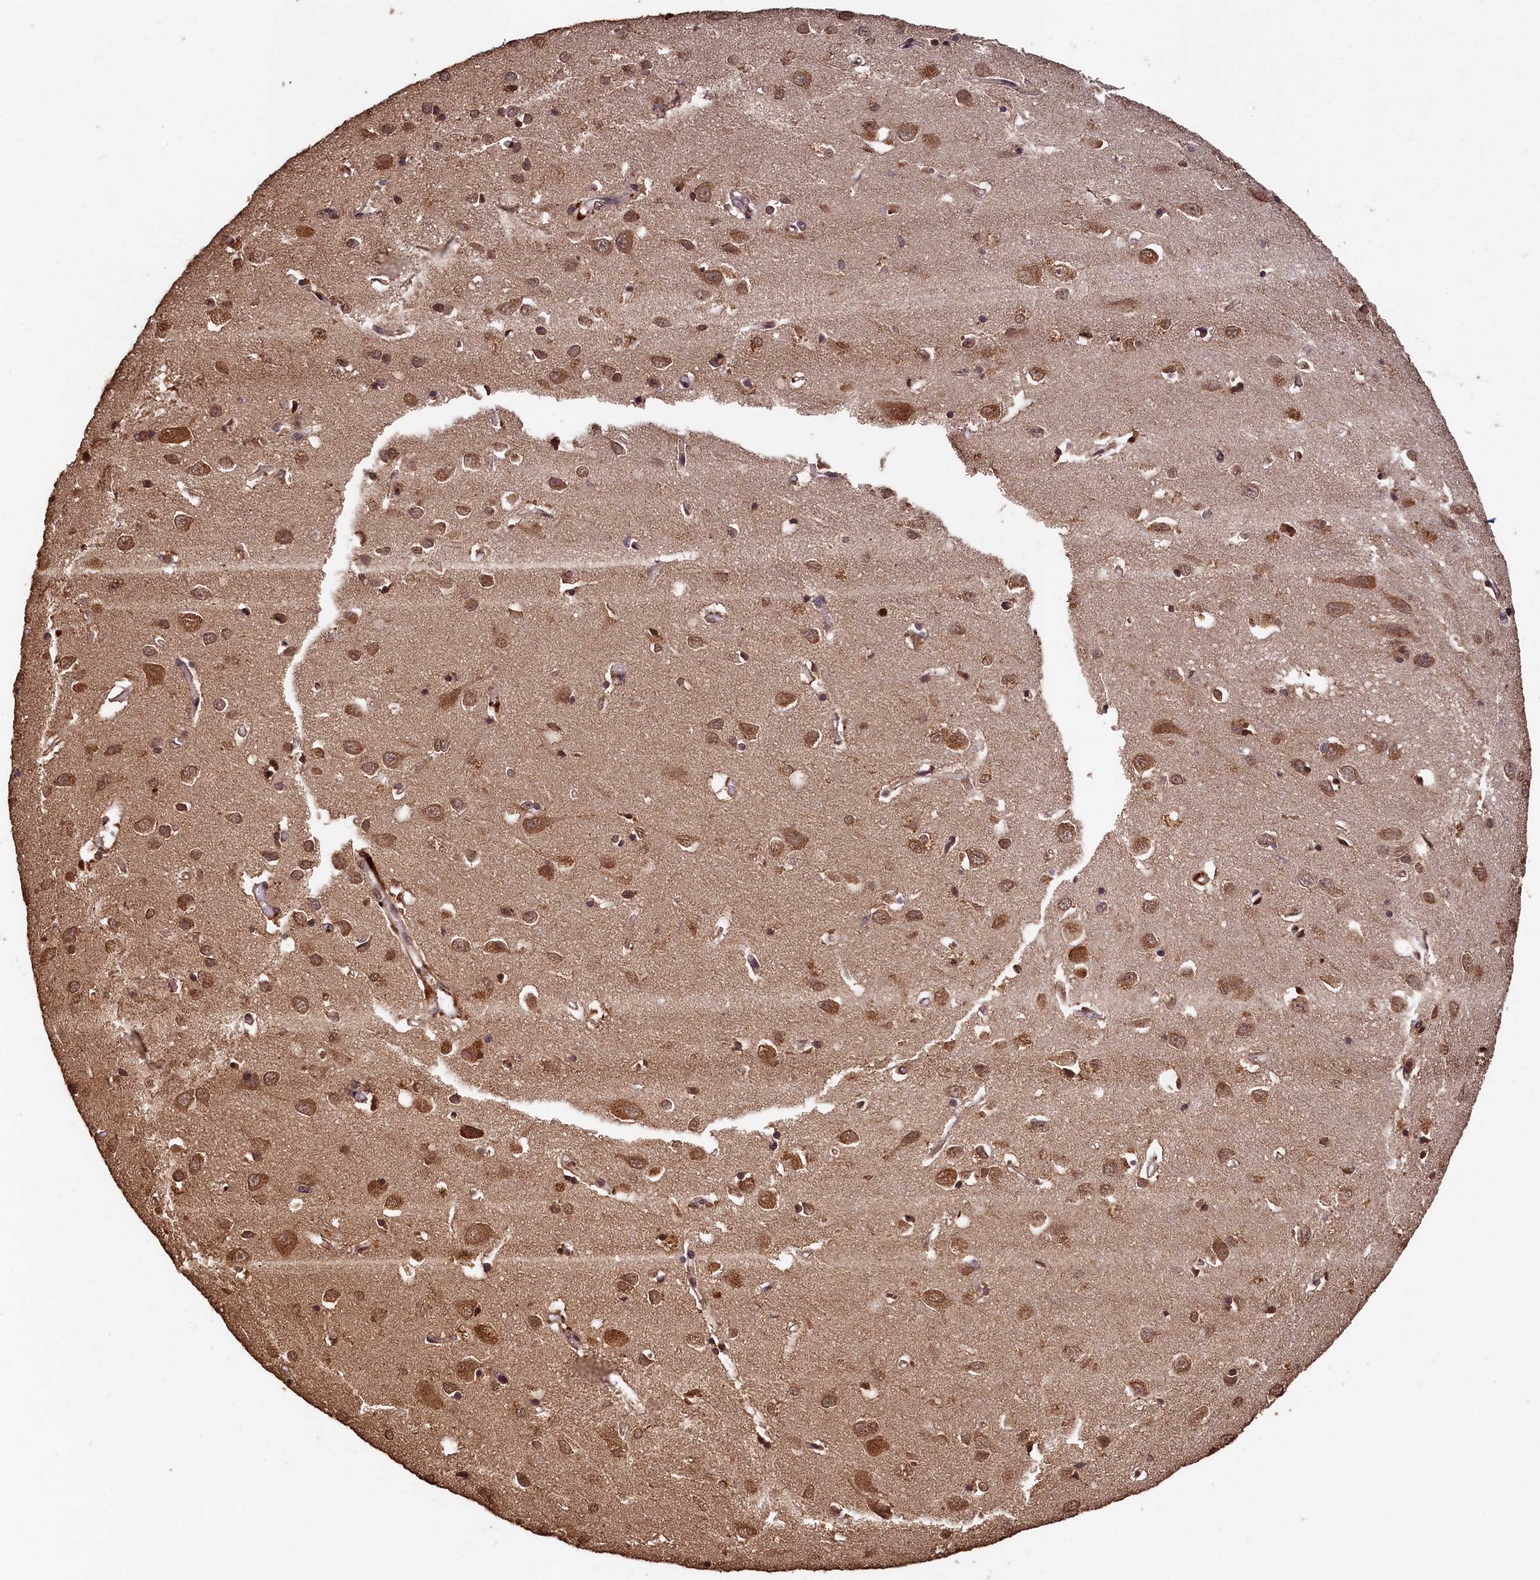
{"staining": {"intensity": "weak", "quantity": ">75%", "location": "cytoplasmic/membranous,nuclear"}, "tissue": "cerebral cortex", "cell_type": "Endothelial cells", "image_type": "normal", "snomed": [{"axis": "morphology", "description": "Normal tissue, NOS"}, {"axis": "topography", "description": "Cerebral cortex"}], "caption": "Cerebral cortex stained with immunohistochemistry exhibits weak cytoplasmic/membranous,nuclear staining in approximately >75% of endothelial cells.", "gene": "CEP57L1", "patient": {"sex": "female", "age": 64}}